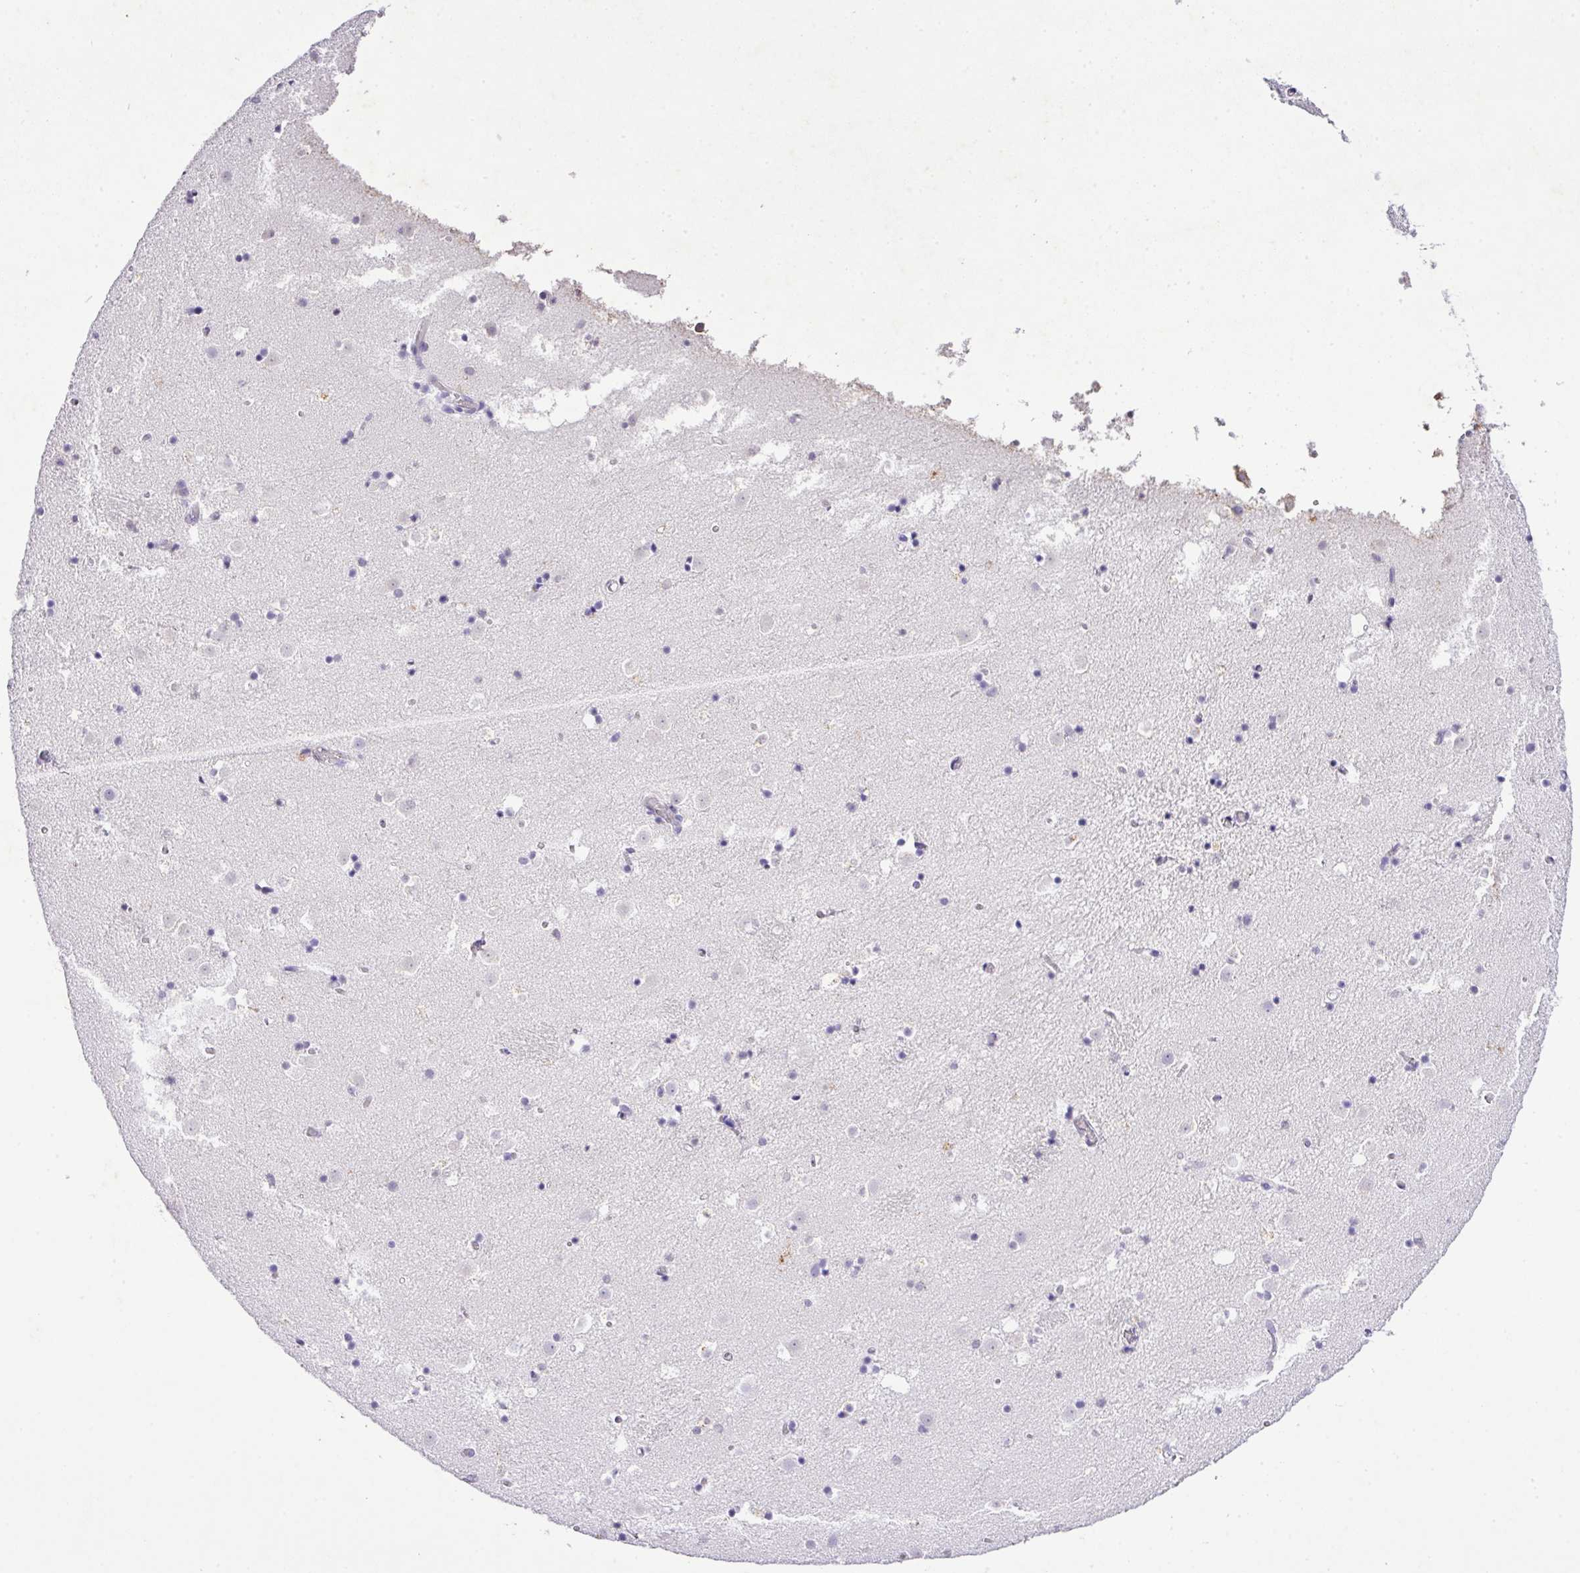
{"staining": {"intensity": "negative", "quantity": "none", "location": "none"}, "tissue": "caudate", "cell_type": "Glial cells", "image_type": "normal", "snomed": [{"axis": "morphology", "description": "Normal tissue, NOS"}, {"axis": "topography", "description": "Lateral ventricle wall"}], "caption": "The image reveals no staining of glial cells in benign caudate.", "gene": "KCNJ11", "patient": {"sex": "male", "age": 25}}